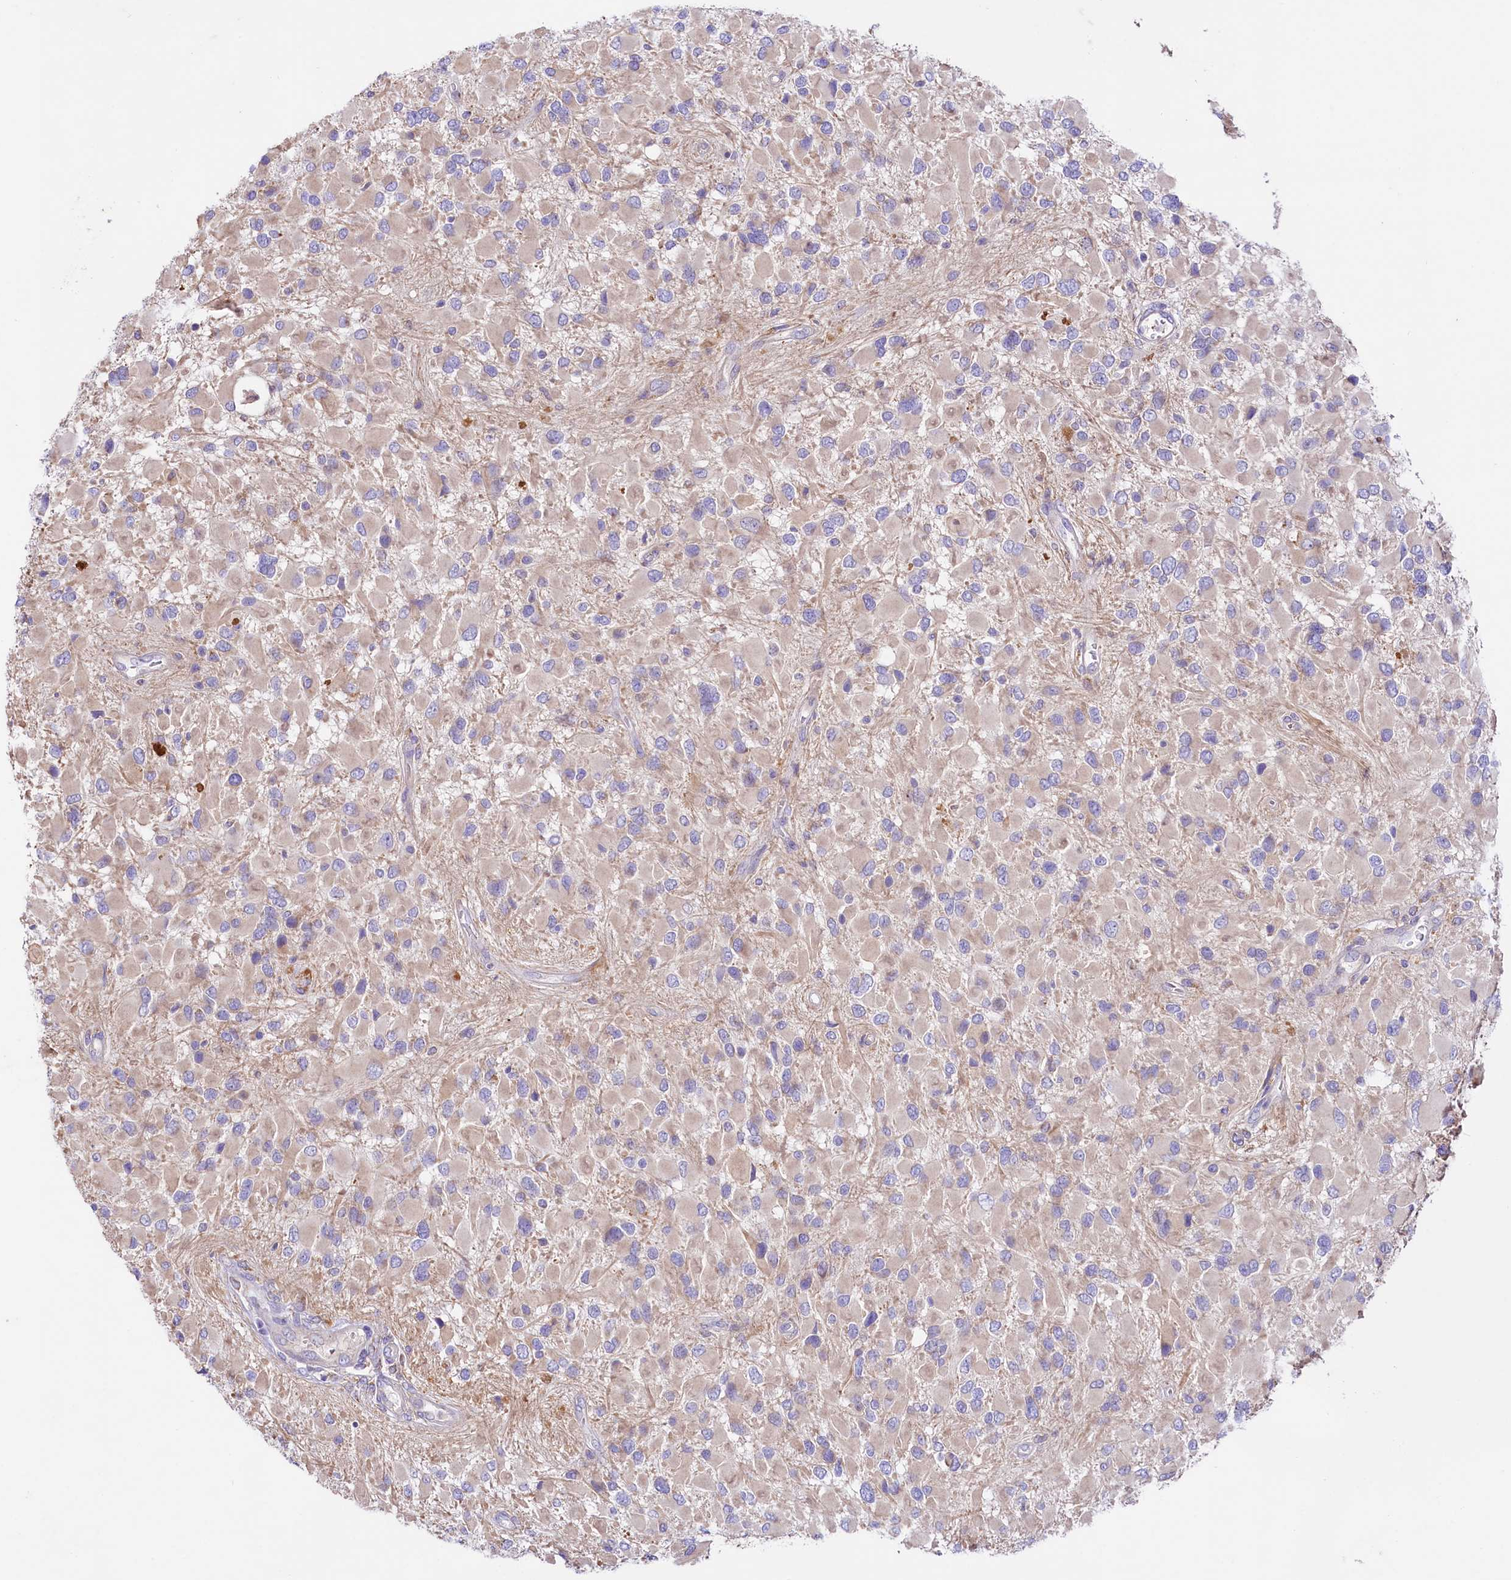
{"staining": {"intensity": "negative", "quantity": "none", "location": "none"}, "tissue": "glioma", "cell_type": "Tumor cells", "image_type": "cancer", "snomed": [{"axis": "morphology", "description": "Glioma, malignant, High grade"}, {"axis": "topography", "description": "Brain"}], "caption": "IHC image of neoplastic tissue: glioma stained with DAB exhibits no significant protein positivity in tumor cells. The staining was performed using DAB (3,3'-diaminobenzidine) to visualize the protein expression in brown, while the nuclei were stained in blue with hematoxylin (Magnification: 20x).", "gene": "SACM1L", "patient": {"sex": "male", "age": 53}}